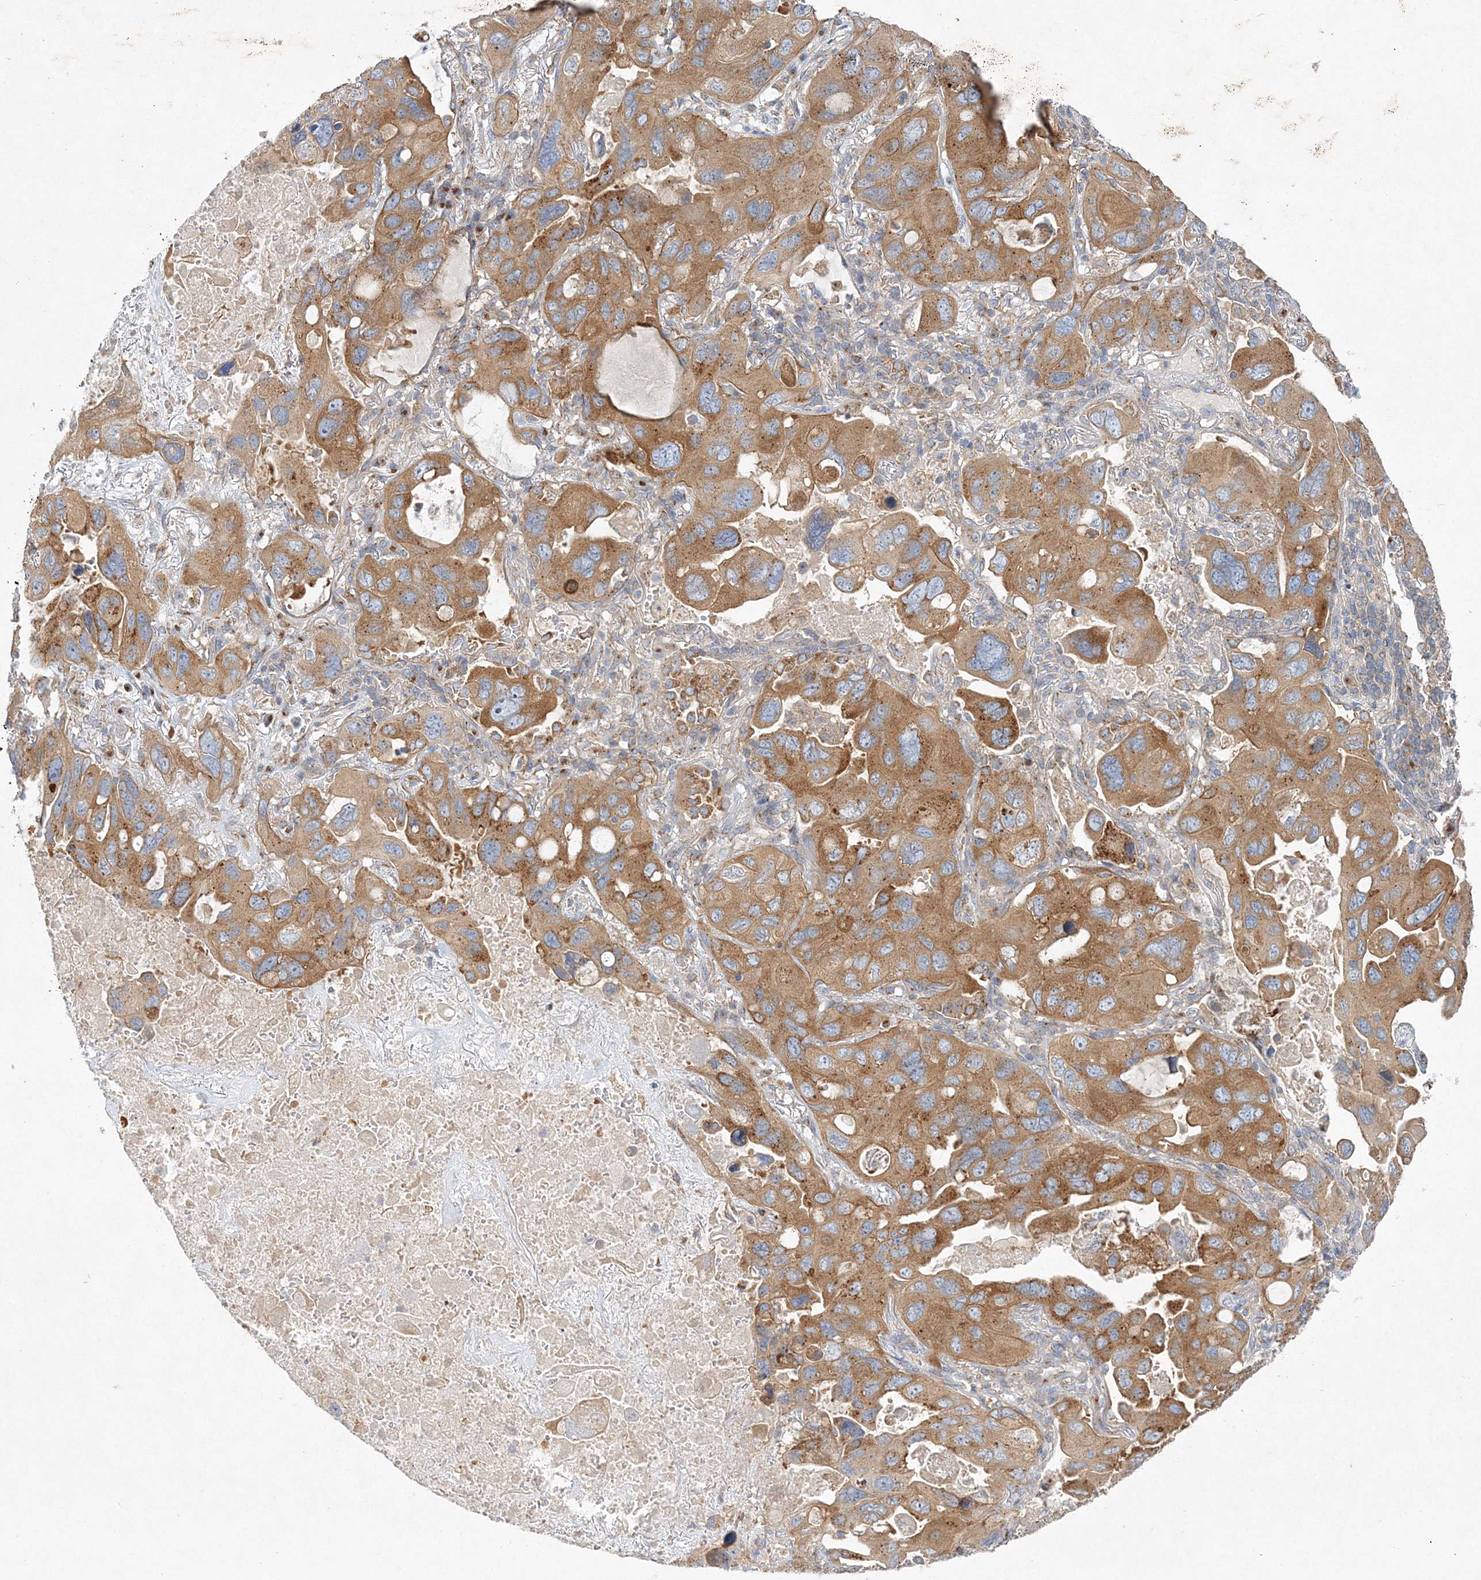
{"staining": {"intensity": "moderate", "quantity": ">75%", "location": "cytoplasmic/membranous"}, "tissue": "lung cancer", "cell_type": "Tumor cells", "image_type": "cancer", "snomed": [{"axis": "morphology", "description": "Squamous cell carcinoma, NOS"}, {"axis": "topography", "description": "Lung"}], "caption": "Protein staining by immunohistochemistry (IHC) displays moderate cytoplasmic/membranous staining in about >75% of tumor cells in squamous cell carcinoma (lung).", "gene": "SEC23IP", "patient": {"sex": "female", "age": 73}}